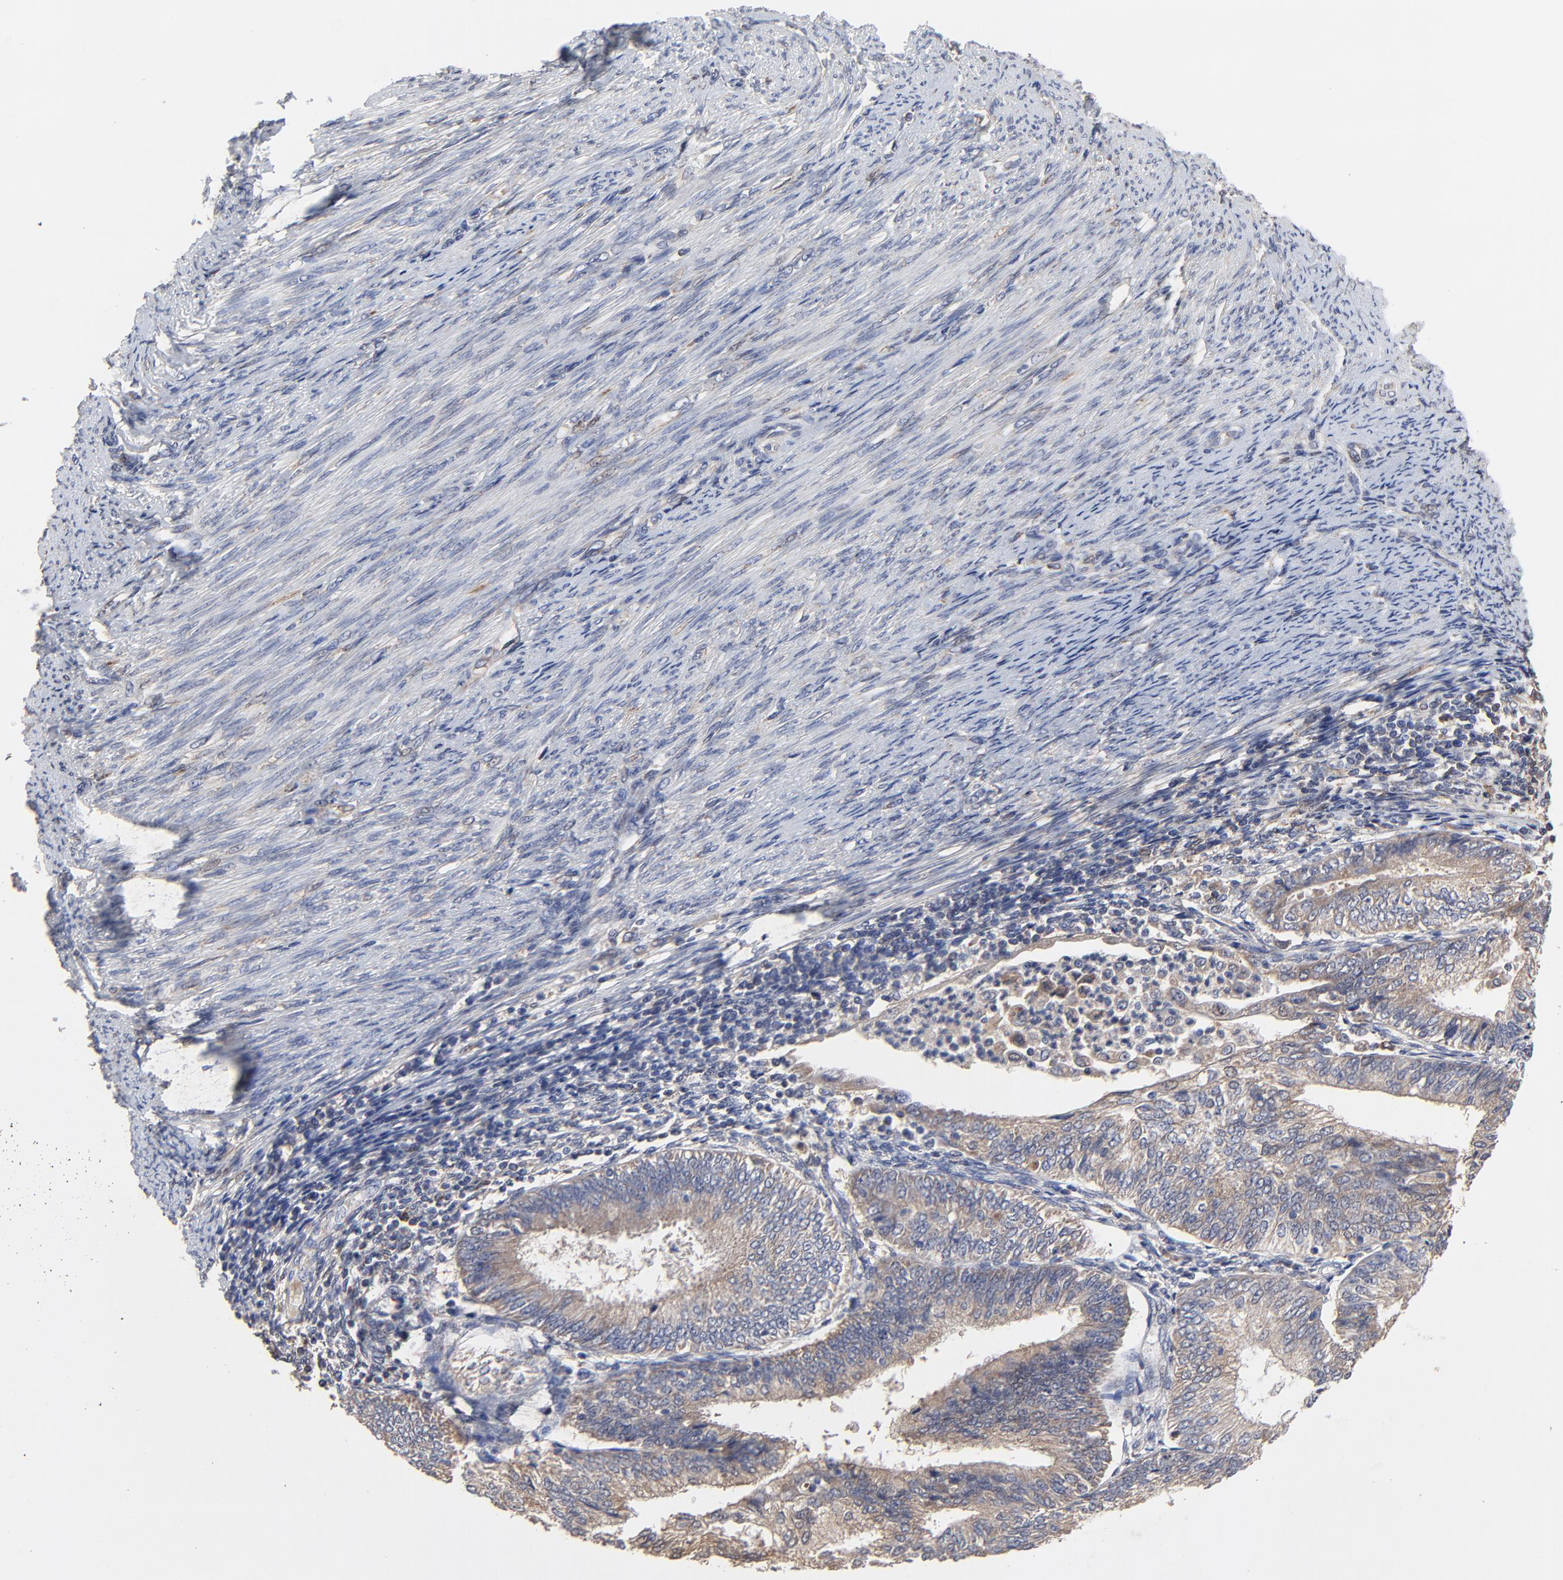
{"staining": {"intensity": "moderate", "quantity": ">75%", "location": "cytoplasmic/membranous"}, "tissue": "endometrial cancer", "cell_type": "Tumor cells", "image_type": "cancer", "snomed": [{"axis": "morphology", "description": "Adenocarcinoma, NOS"}, {"axis": "topography", "description": "Endometrium"}], "caption": "Adenocarcinoma (endometrial) stained with a brown dye shows moderate cytoplasmic/membranous positive expression in approximately >75% of tumor cells.", "gene": "LGALS3", "patient": {"sex": "female", "age": 55}}